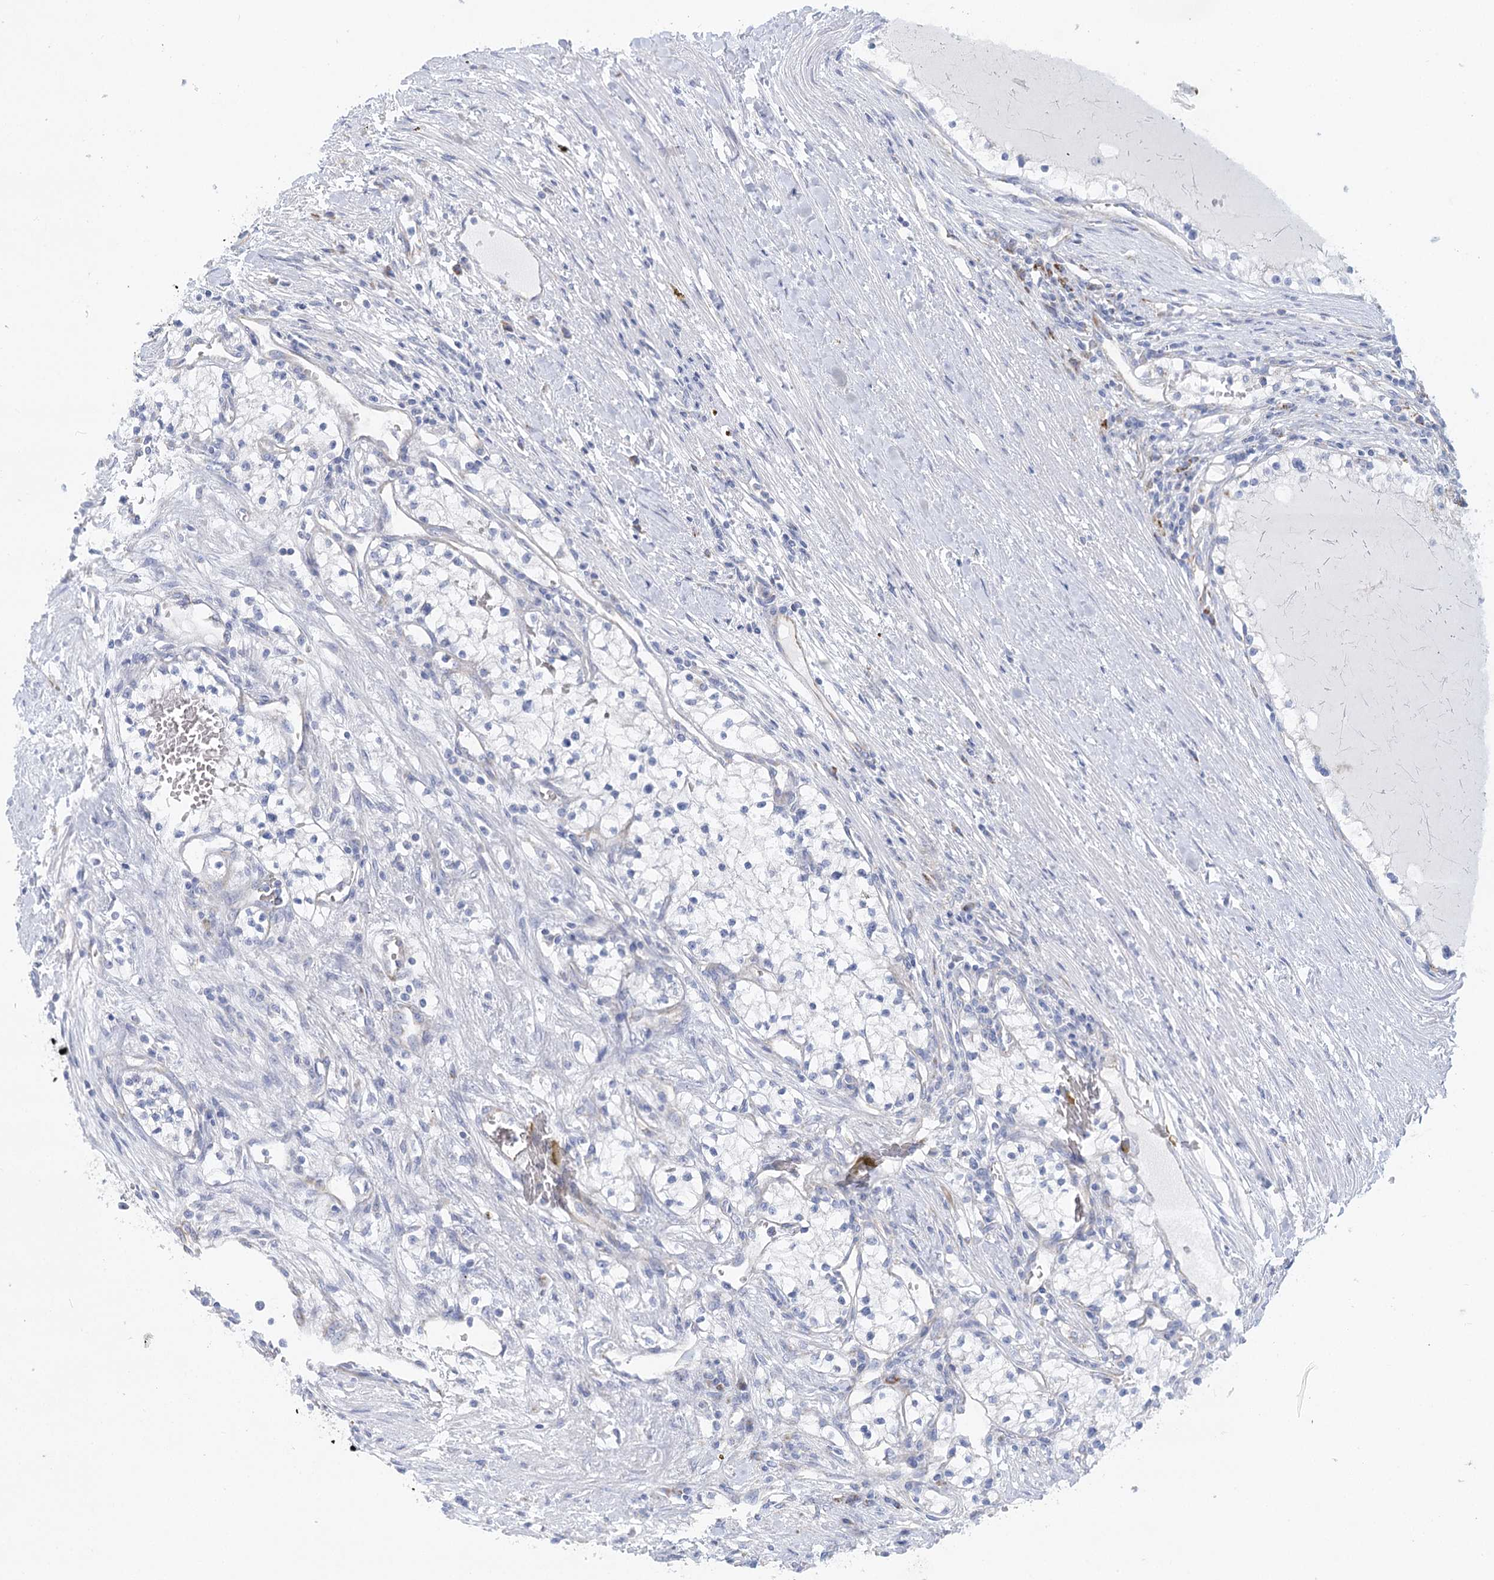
{"staining": {"intensity": "negative", "quantity": "none", "location": "none"}, "tissue": "renal cancer", "cell_type": "Tumor cells", "image_type": "cancer", "snomed": [{"axis": "morphology", "description": "Normal tissue, NOS"}, {"axis": "morphology", "description": "Adenocarcinoma, NOS"}, {"axis": "topography", "description": "Kidney"}], "caption": "This image is of renal cancer stained with IHC to label a protein in brown with the nuclei are counter-stained blue. There is no staining in tumor cells.", "gene": "DHTKD1", "patient": {"sex": "male", "age": 68}}